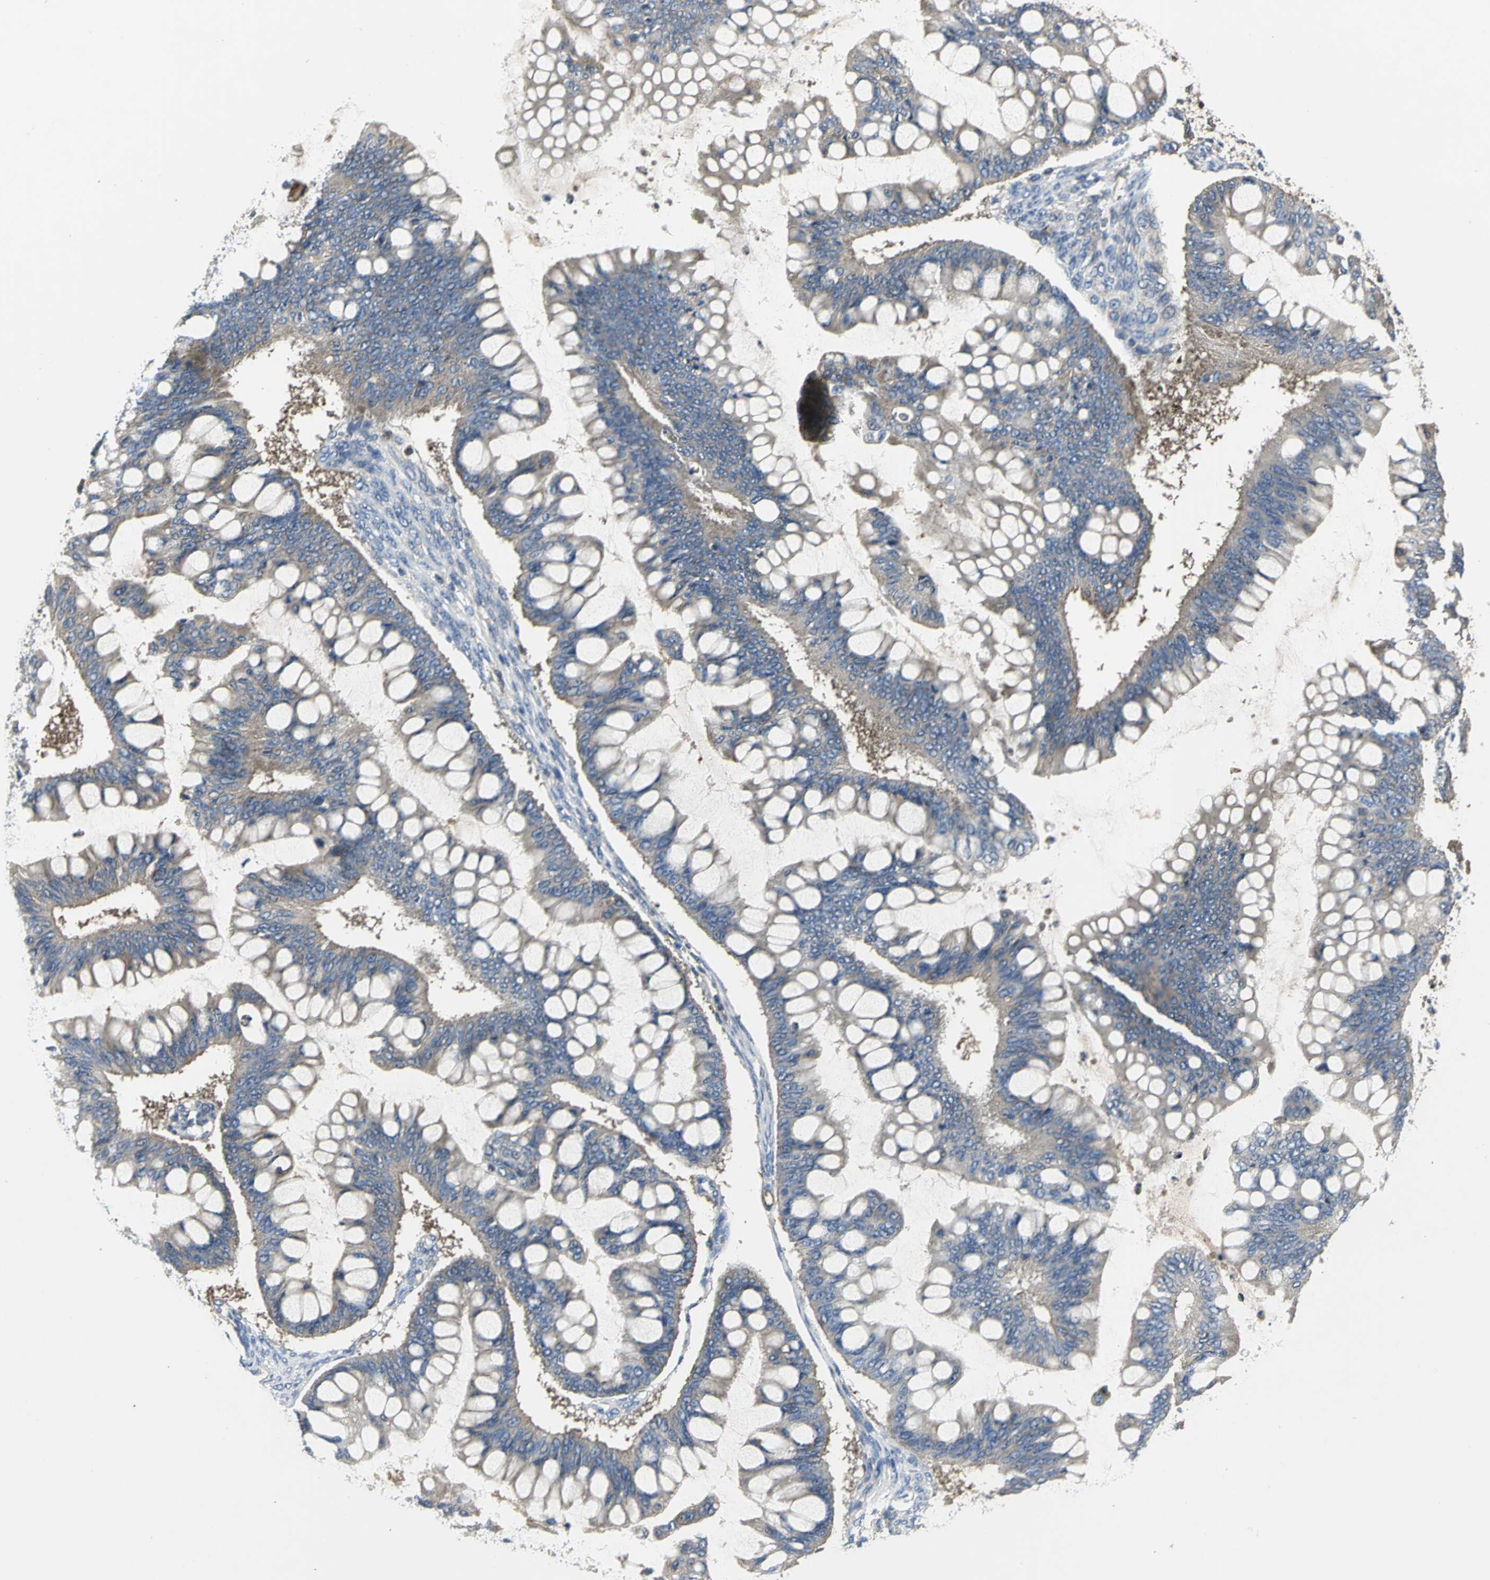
{"staining": {"intensity": "moderate", "quantity": ">75%", "location": "cytoplasmic/membranous"}, "tissue": "ovarian cancer", "cell_type": "Tumor cells", "image_type": "cancer", "snomed": [{"axis": "morphology", "description": "Cystadenocarcinoma, mucinous, NOS"}, {"axis": "topography", "description": "Ovary"}], "caption": "The image shows staining of ovarian cancer, revealing moderate cytoplasmic/membranous protein positivity (brown color) within tumor cells. The protein is shown in brown color, while the nuclei are stained blue.", "gene": "CHRNB1", "patient": {"sex": "female", "age": 73}}